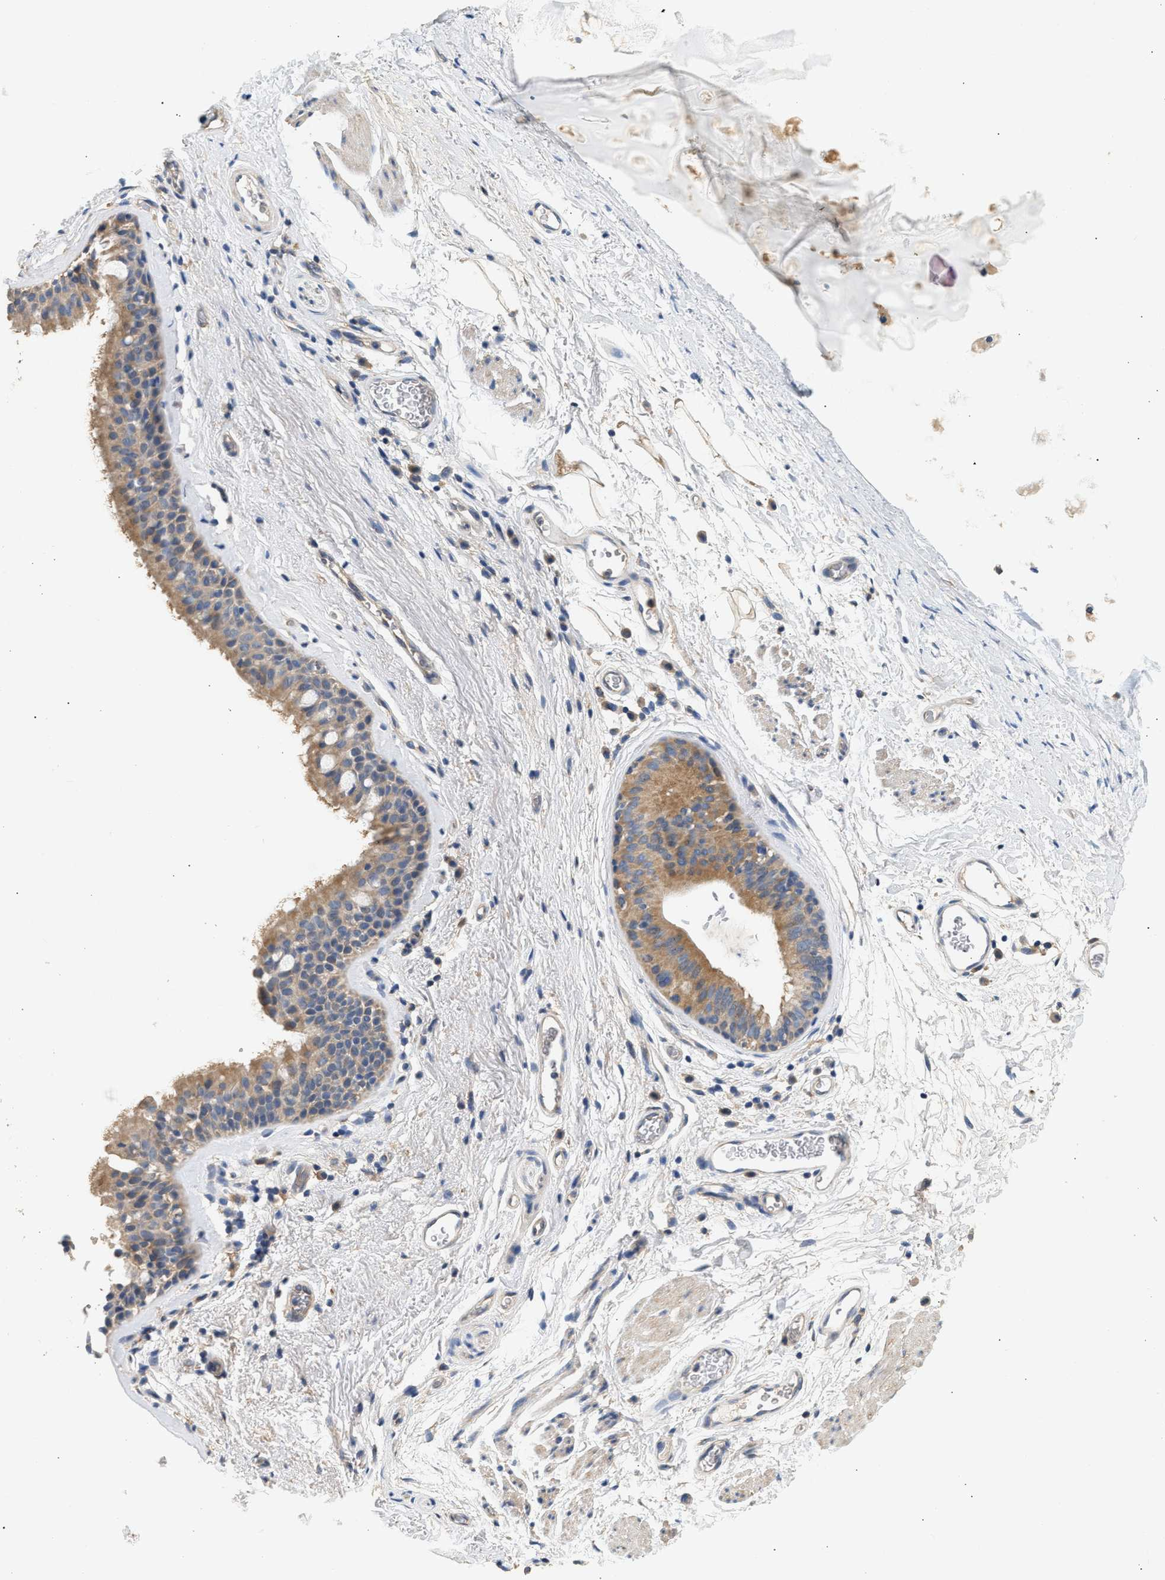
{"staining": {"intensity": "moderate", "quantity": ">75%", "location": "cytoplasmic/membranous"}, "tissue": "bronchus", "cell_type": "Respiratory epithelial cells", "image_type": "normal", "snomed": [{"axis": "morphology", "description": "Normal tissue, NOS"}, {"axis": "topography", "description": "Cartilage tissue"}, {"axis": "topography", "description": "Bronchus"}], "caption": "Protein expression analysis of benign human bronchus reveals moderate cytoplasmic/membranous staining in approximately >75% of respiratory epithelial cells. The staining was performed using DAB to visualize the protein expression in brown, while the nuclei were stained in blue with hematoxylin (Magnification: 20x).", "gene": "WDR31", "patient": {"sex": "female", "age": 53}}